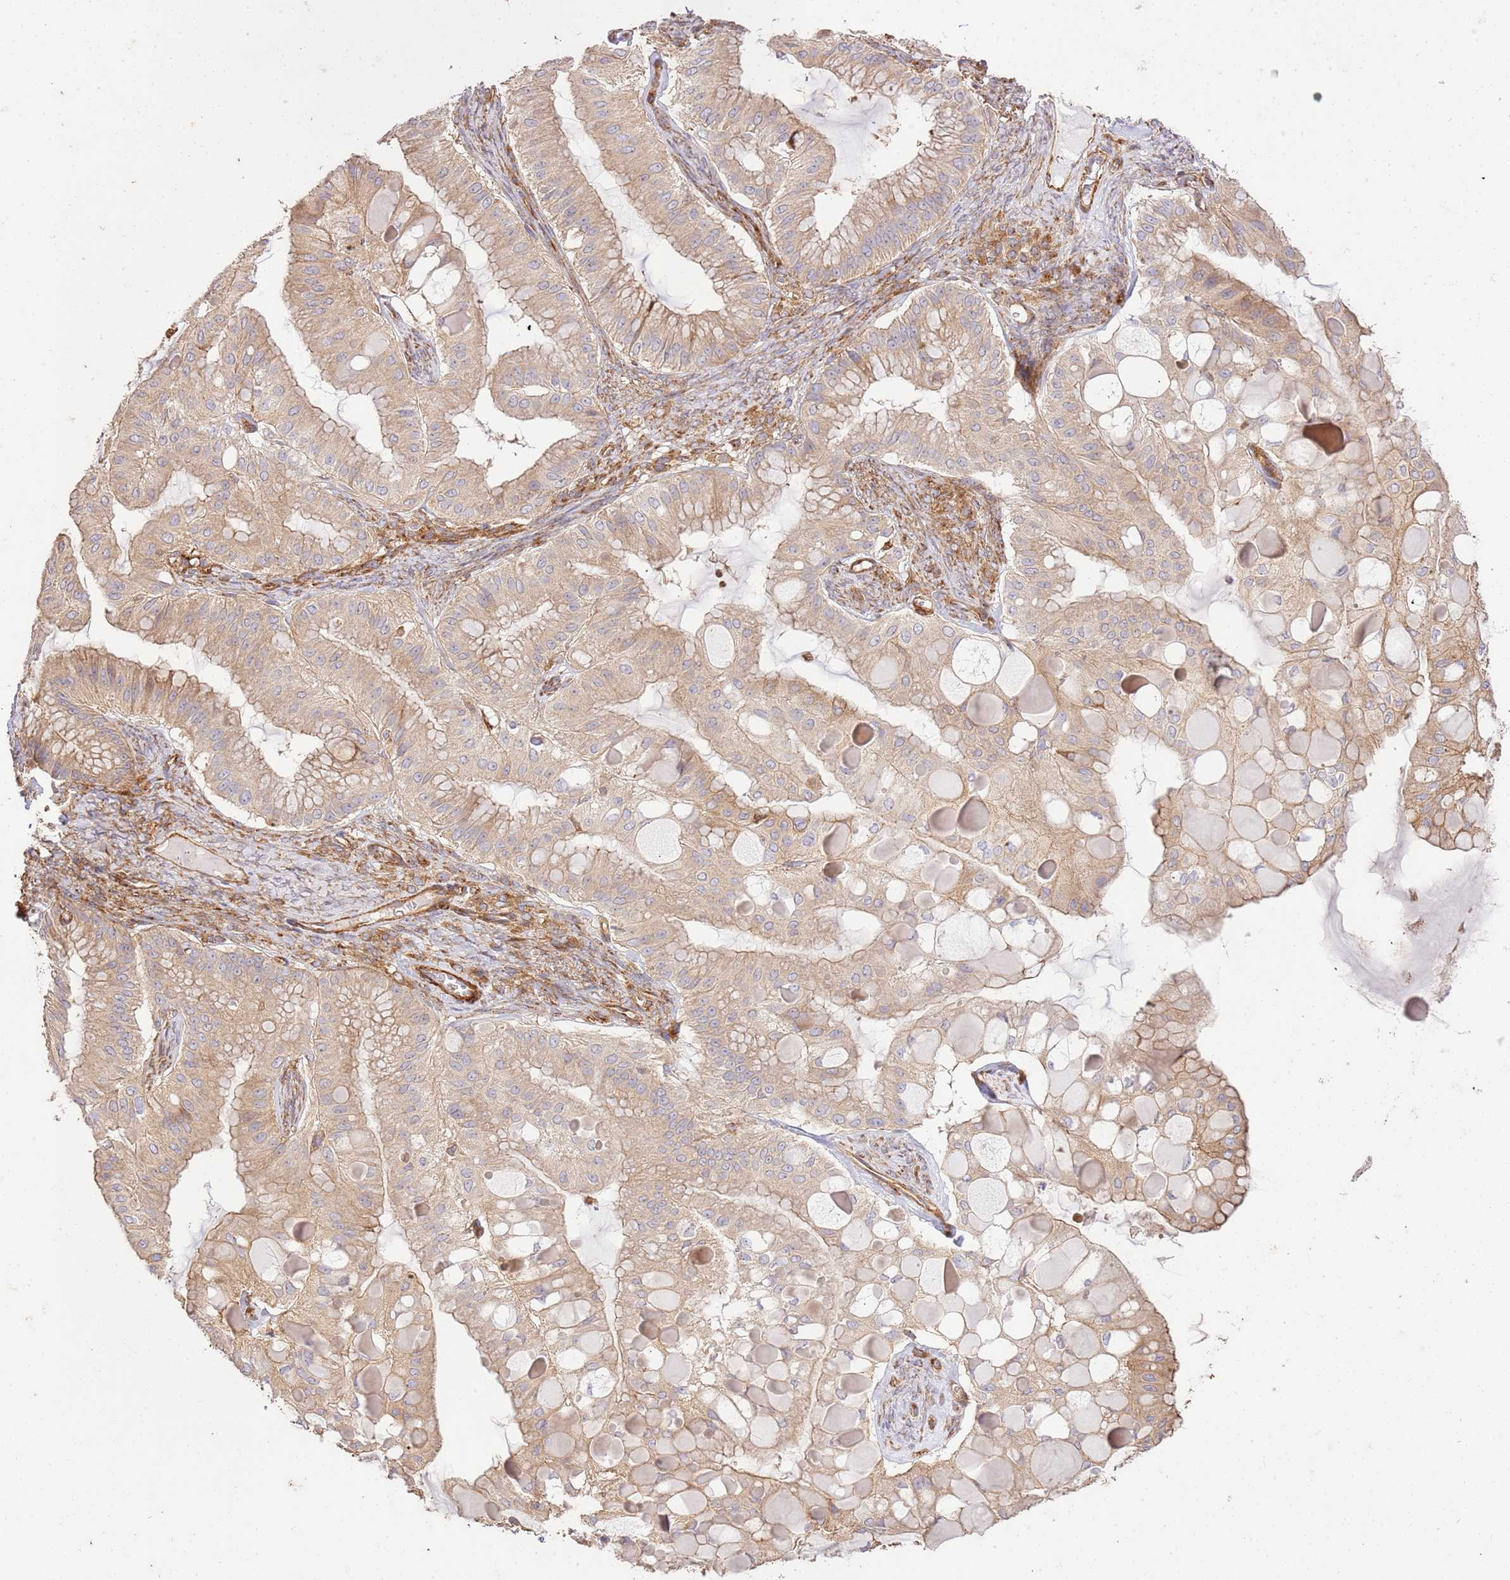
{"staining": {"intensity": "moderate", "quantity": ">75%", "location": "cytoplasmic/membranous"}, "tissue": "ovarian cancer", "cell_type": "Tumor cells", "image_type": "cancer", "snomed": [{"axis": "morphology", "description": "Cystadenocarcinoma, mucinous, NOS"}, {"axis": "topography", "description": "Ovary"}], "caption": "Protein expression analysis of human ovarian cancer reveals moderate cytoplasmic/membranous expression in approximately >75% of tumor cells.", "gene": "ZBTB39", "patient": {"sex": "female", "age": 61}}